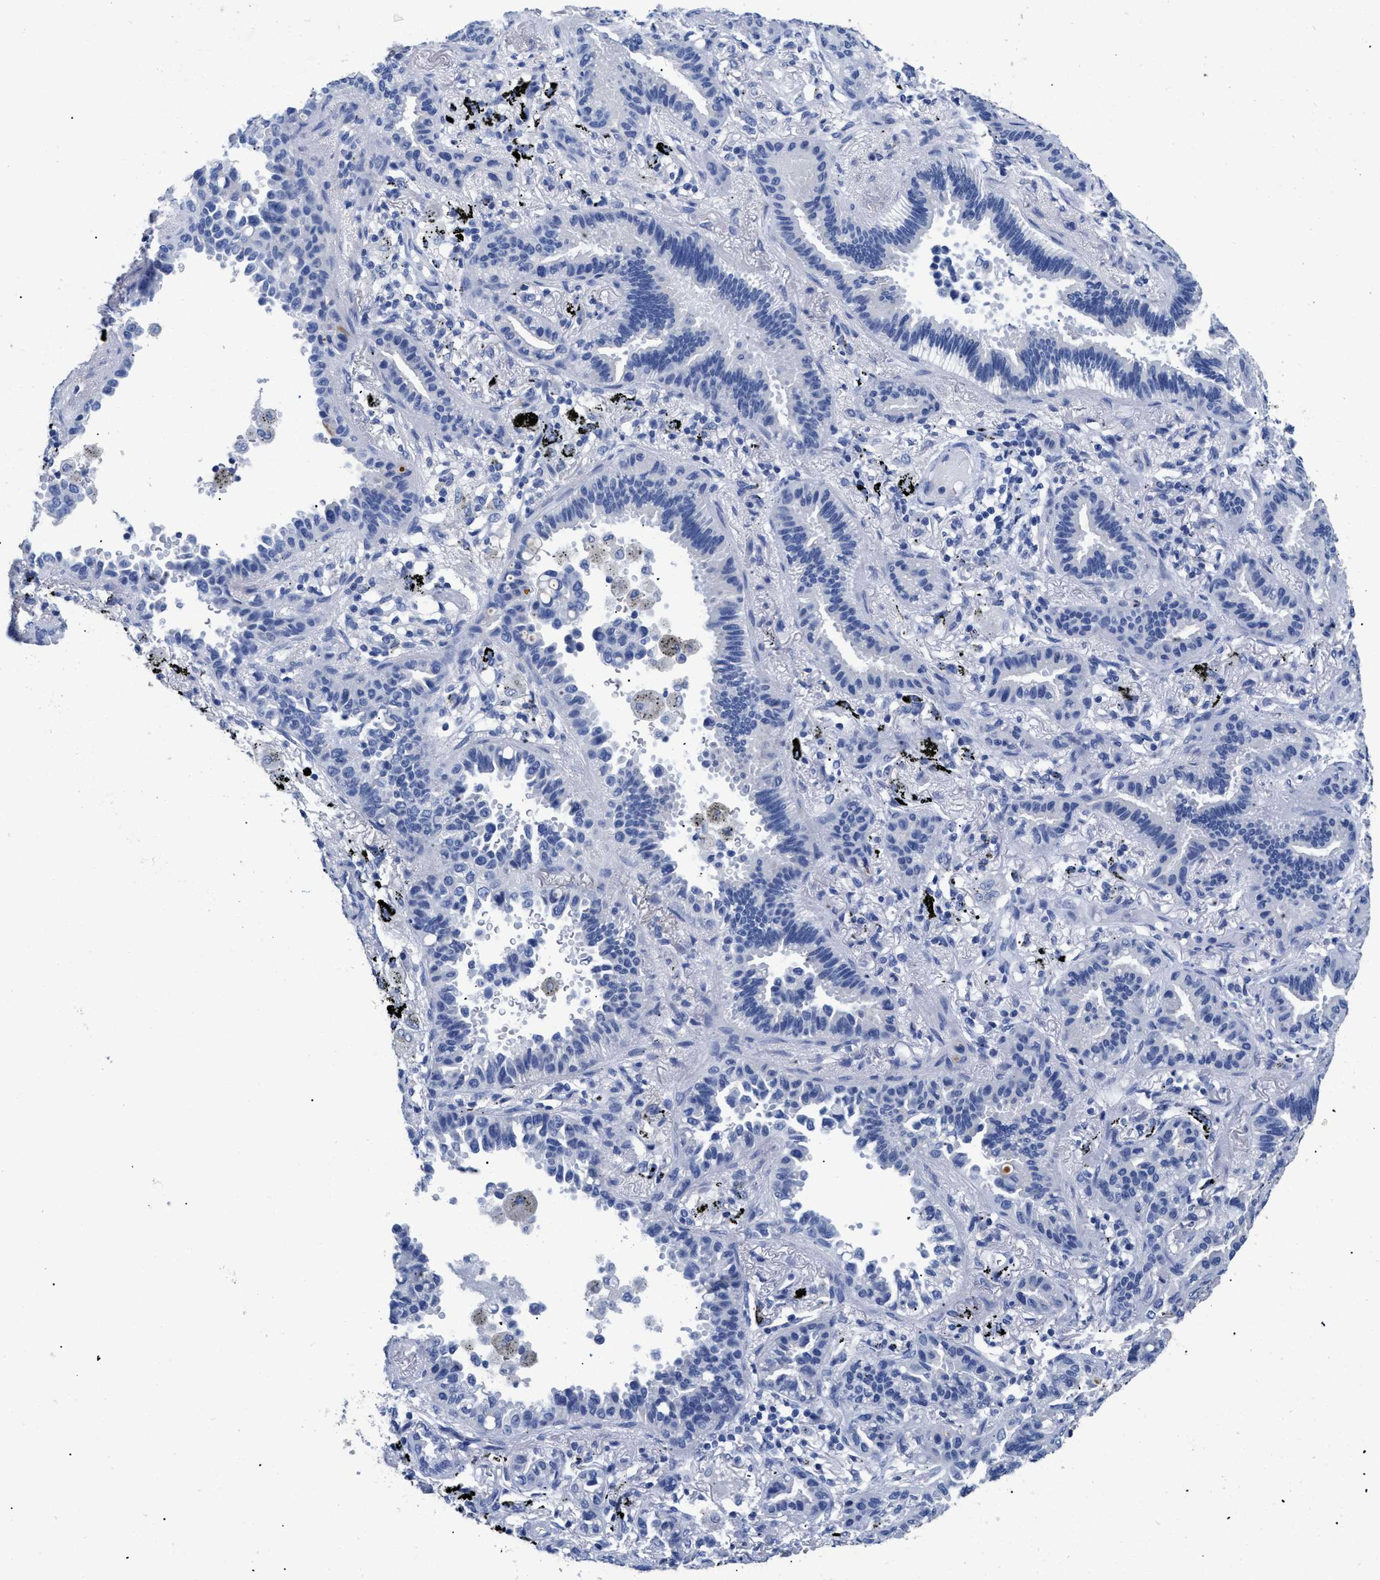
{"staining": {"intensity": "negative", "quantity": "none", "location": "none"}, "tissue": "lung cancer", "cell_type": "Tumor cells", "image_type": "cancer", "snomed": [{"axis": "morphology", "description": "Normal tissue, NOS"}, {"axis": "morphology", "description": "Adenocarcinoma, NOS"}, {"axis": "topography", "description": "Lung"}], "caption": "Immunohistochemistry (IHC) image of neoplastic tissue: human lung cancer stained with DAB exhibits no significant protein positivity in tumor cells.", "gene": "DLC1", "patient": {"sex": "male", "age": 59}}